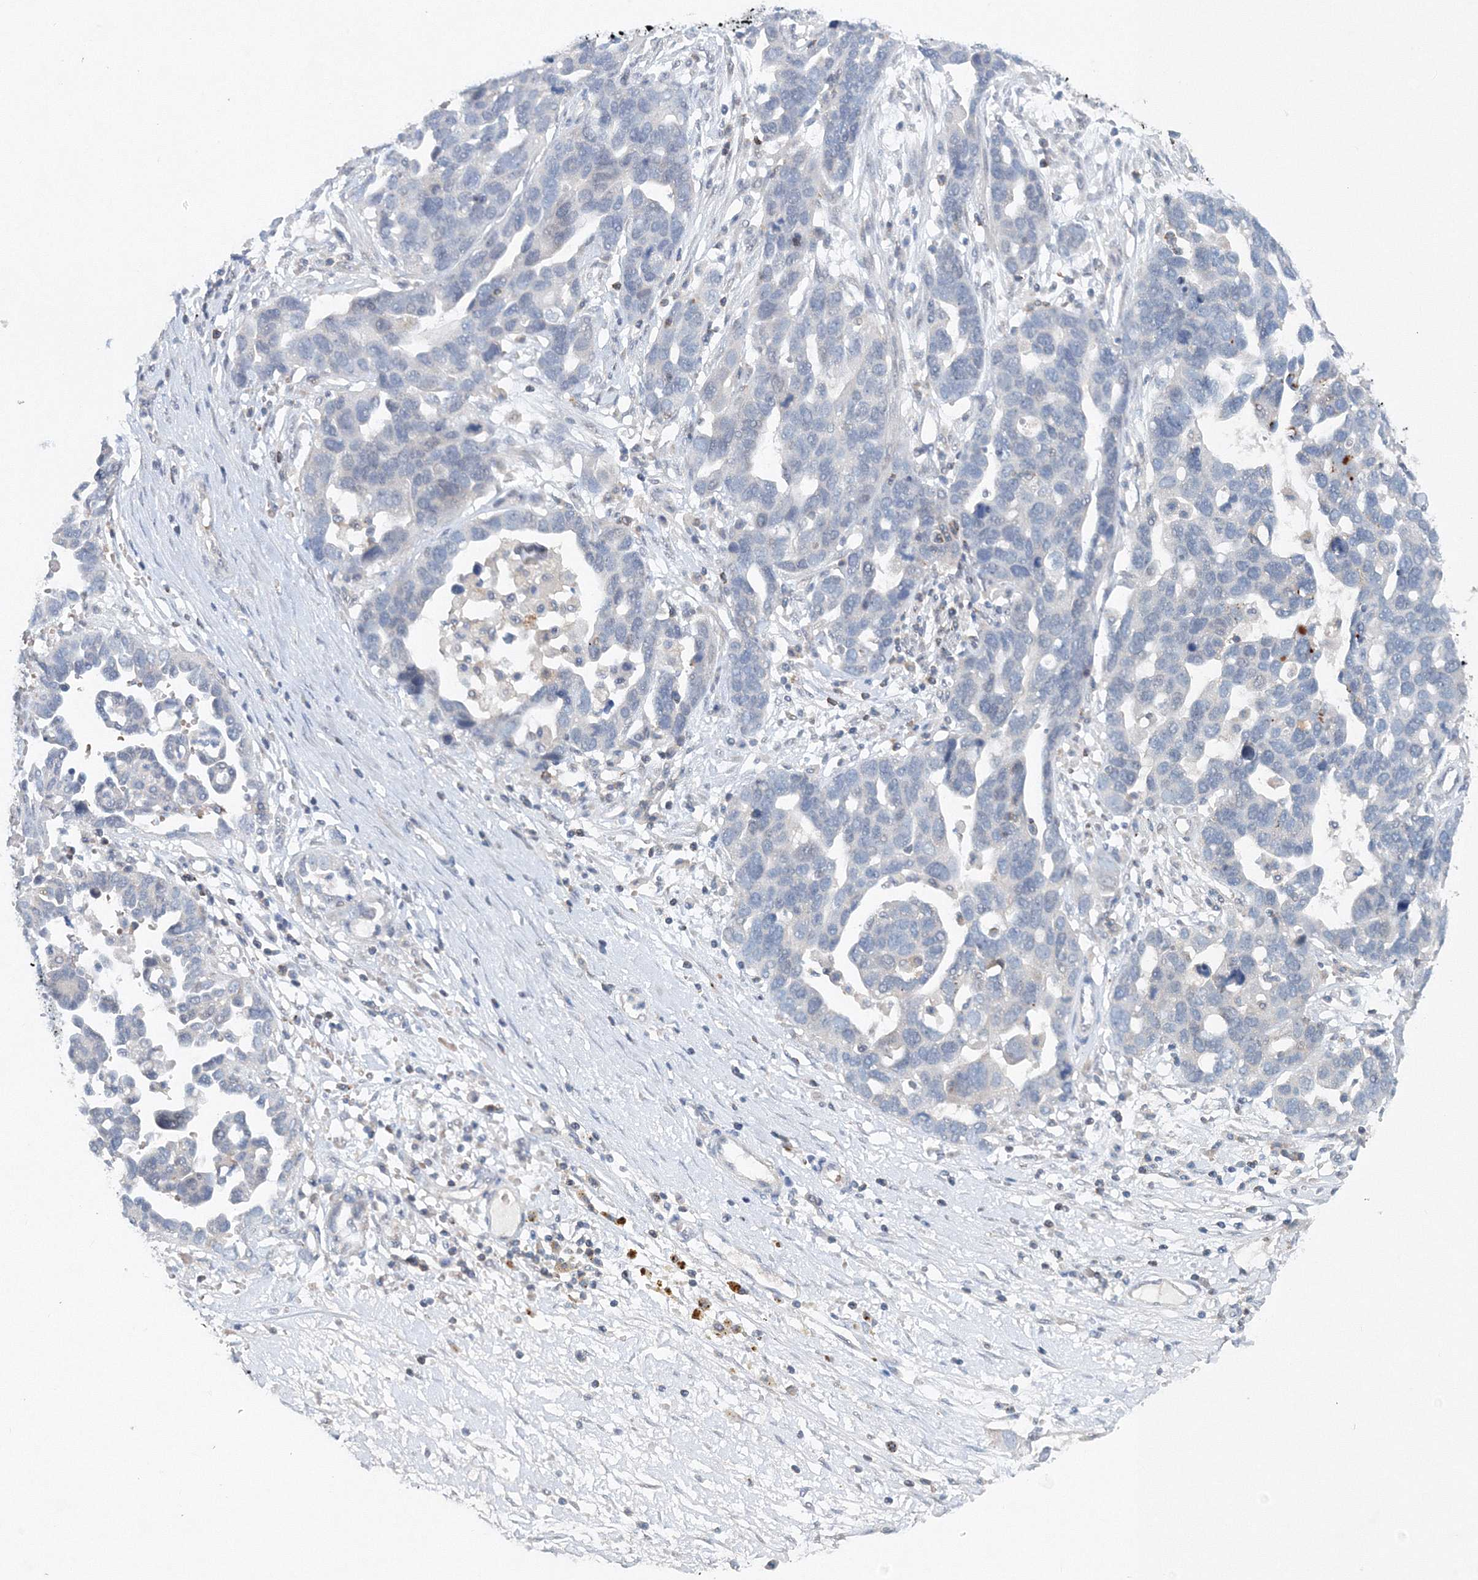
{"staining": {"intensity": "negative", "quantity": "none", "location": "none"}, "tissue": "ovarian cancer", "cell_type": "Tumor cells", "image_type": "cancer", "snomed": [{"axis": "morphology", "description": "Cystadenocarcinoma, serous, NOS"}, {"axis": "topography", "description": "Ovary"}], "caption": "Immunohistochemistry (IHC) of human ovarian cancer (serous cystadenocarcinoma) reveals no expression in tumor cells.", "gene": "SH3BP5", "patient": {"sex": "female", "age": 54}}